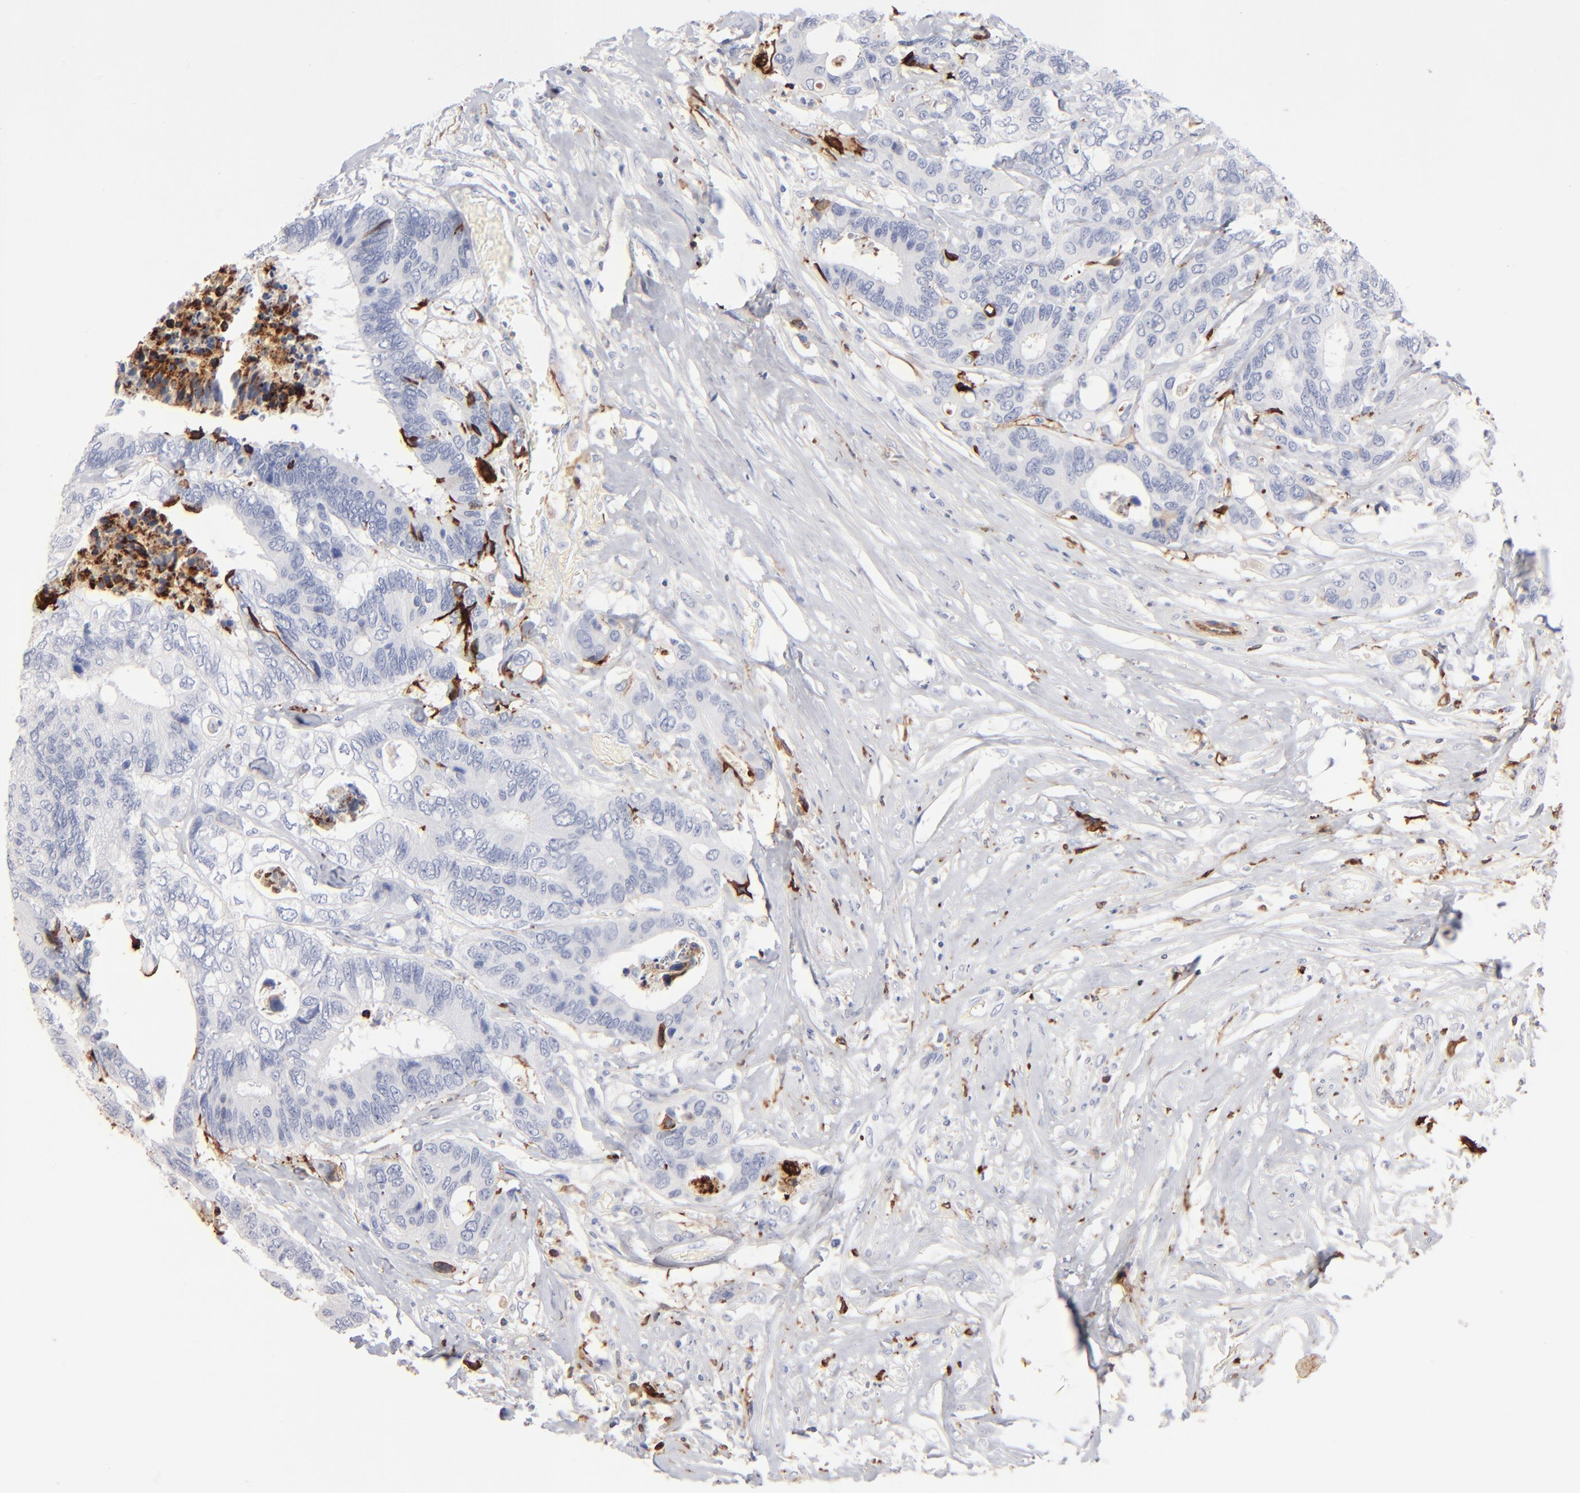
{"staining": {"intensity": "negative", "quantity": "none", "location": "none"}, "tissue": "colorectal cancer", "cell_type": "Tumor cells", "image_type": "cancer", "snomed": [{"axis": "morphology", "description": "Adenocarcinoma, NOS"}, {"axis": "topography", "description": "Rectum"}], "caption": "A high-resolution micrograph shows IHC staining of colorectal cancer, which shows no significant staining in tumor cells.", "gene": "APOH", "patient": {"sex": "male", "age": 55}}